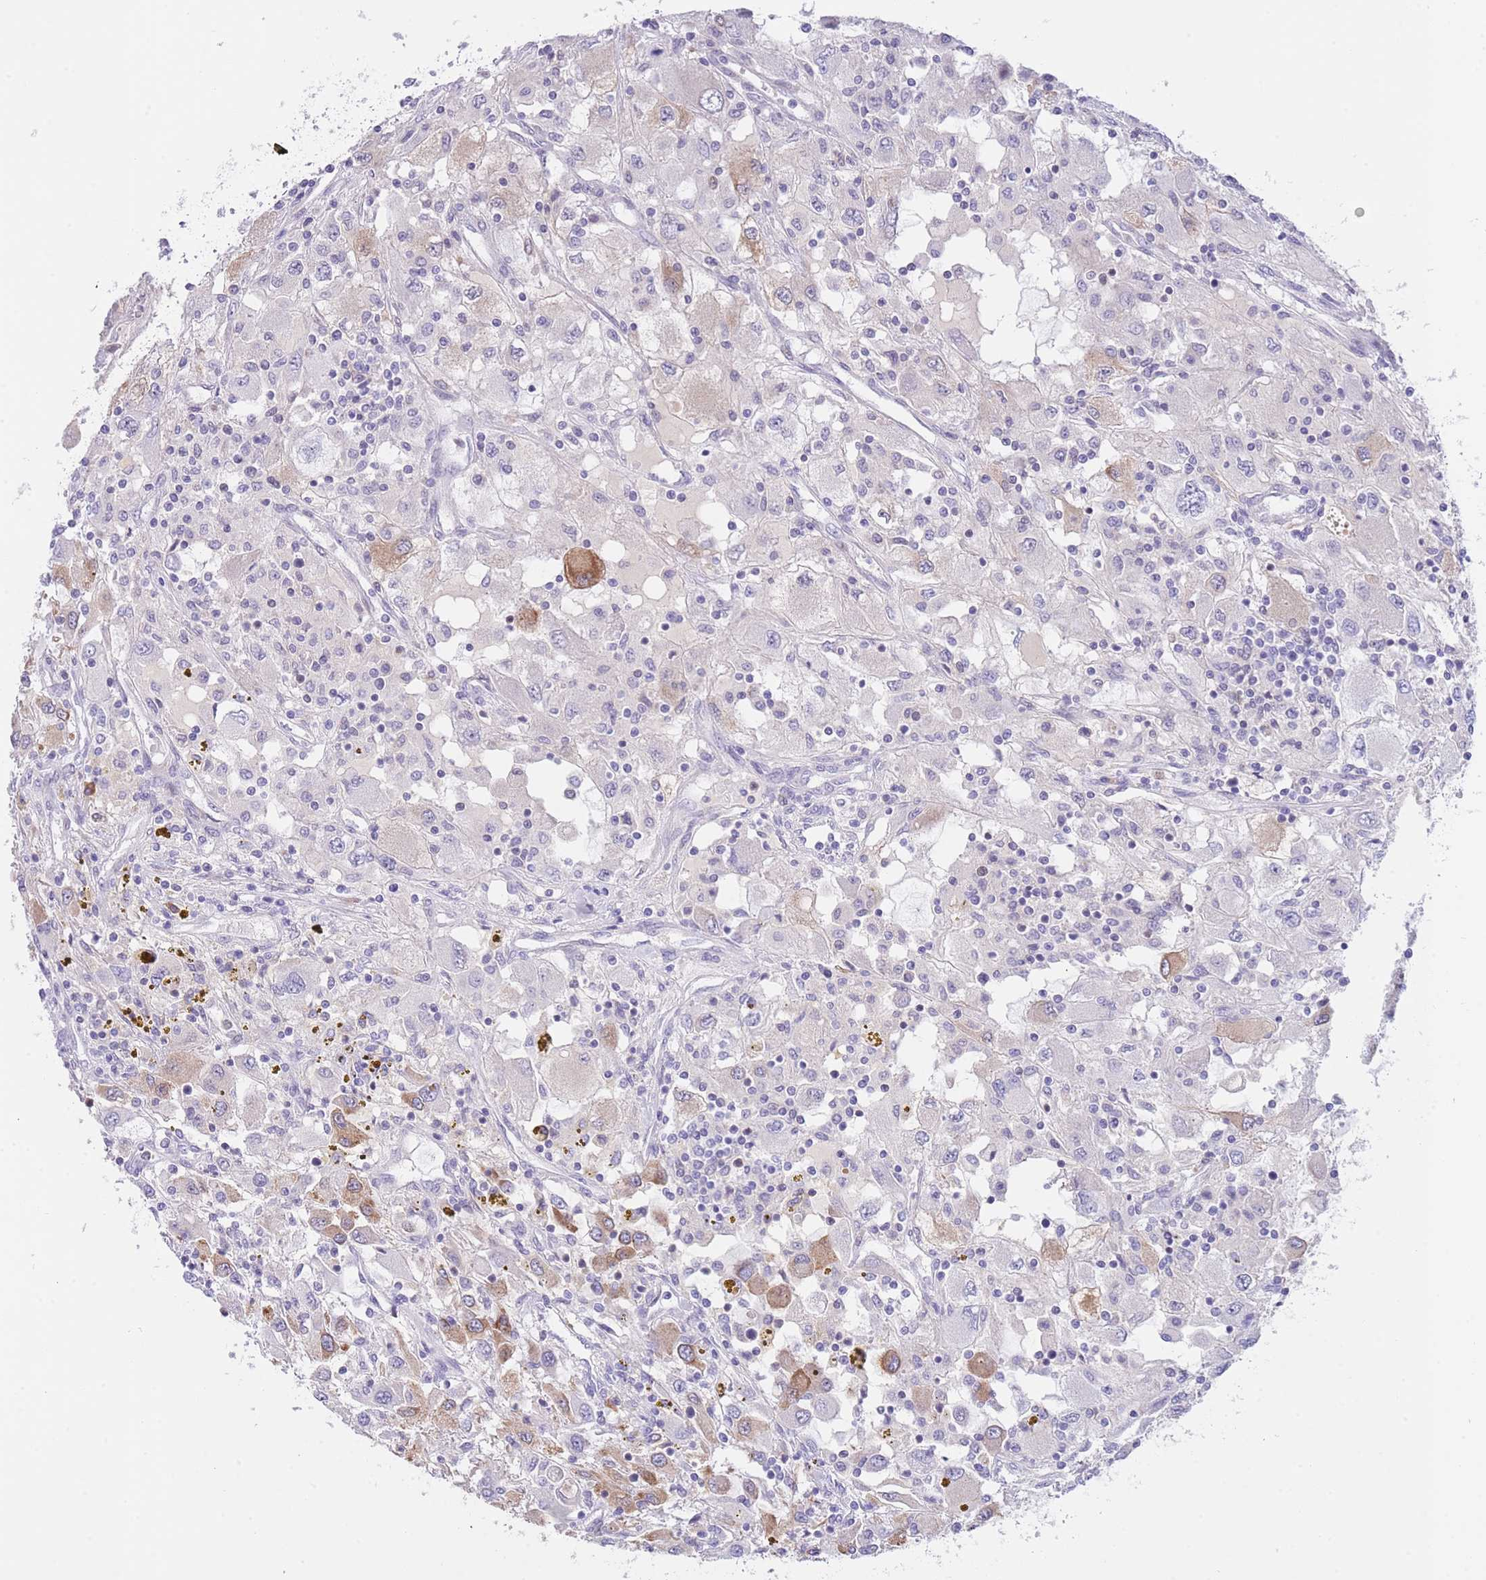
{"staining": {"intensity": "moderate", "quantity": "<25%", "location": "cytoplasmic/membranous"}, "tissue": "renal cancer", "cell_type": "Tumor cells", "image_type": "cancer", "snomed": [{"axis": "morphology", "description": "Adenocarcinoma, NOS"}, {"axis": "topography", "description": "Kidney"}], "caption": "Immunohistochemistry (DAB) staining of human renal adenocarcinoma demonstrates moderate cytoplasmic/membranous protein expression in about <25% of tumor cells.", "gene": "EBPL", "patient": {"sex": "female", "age": 67}}